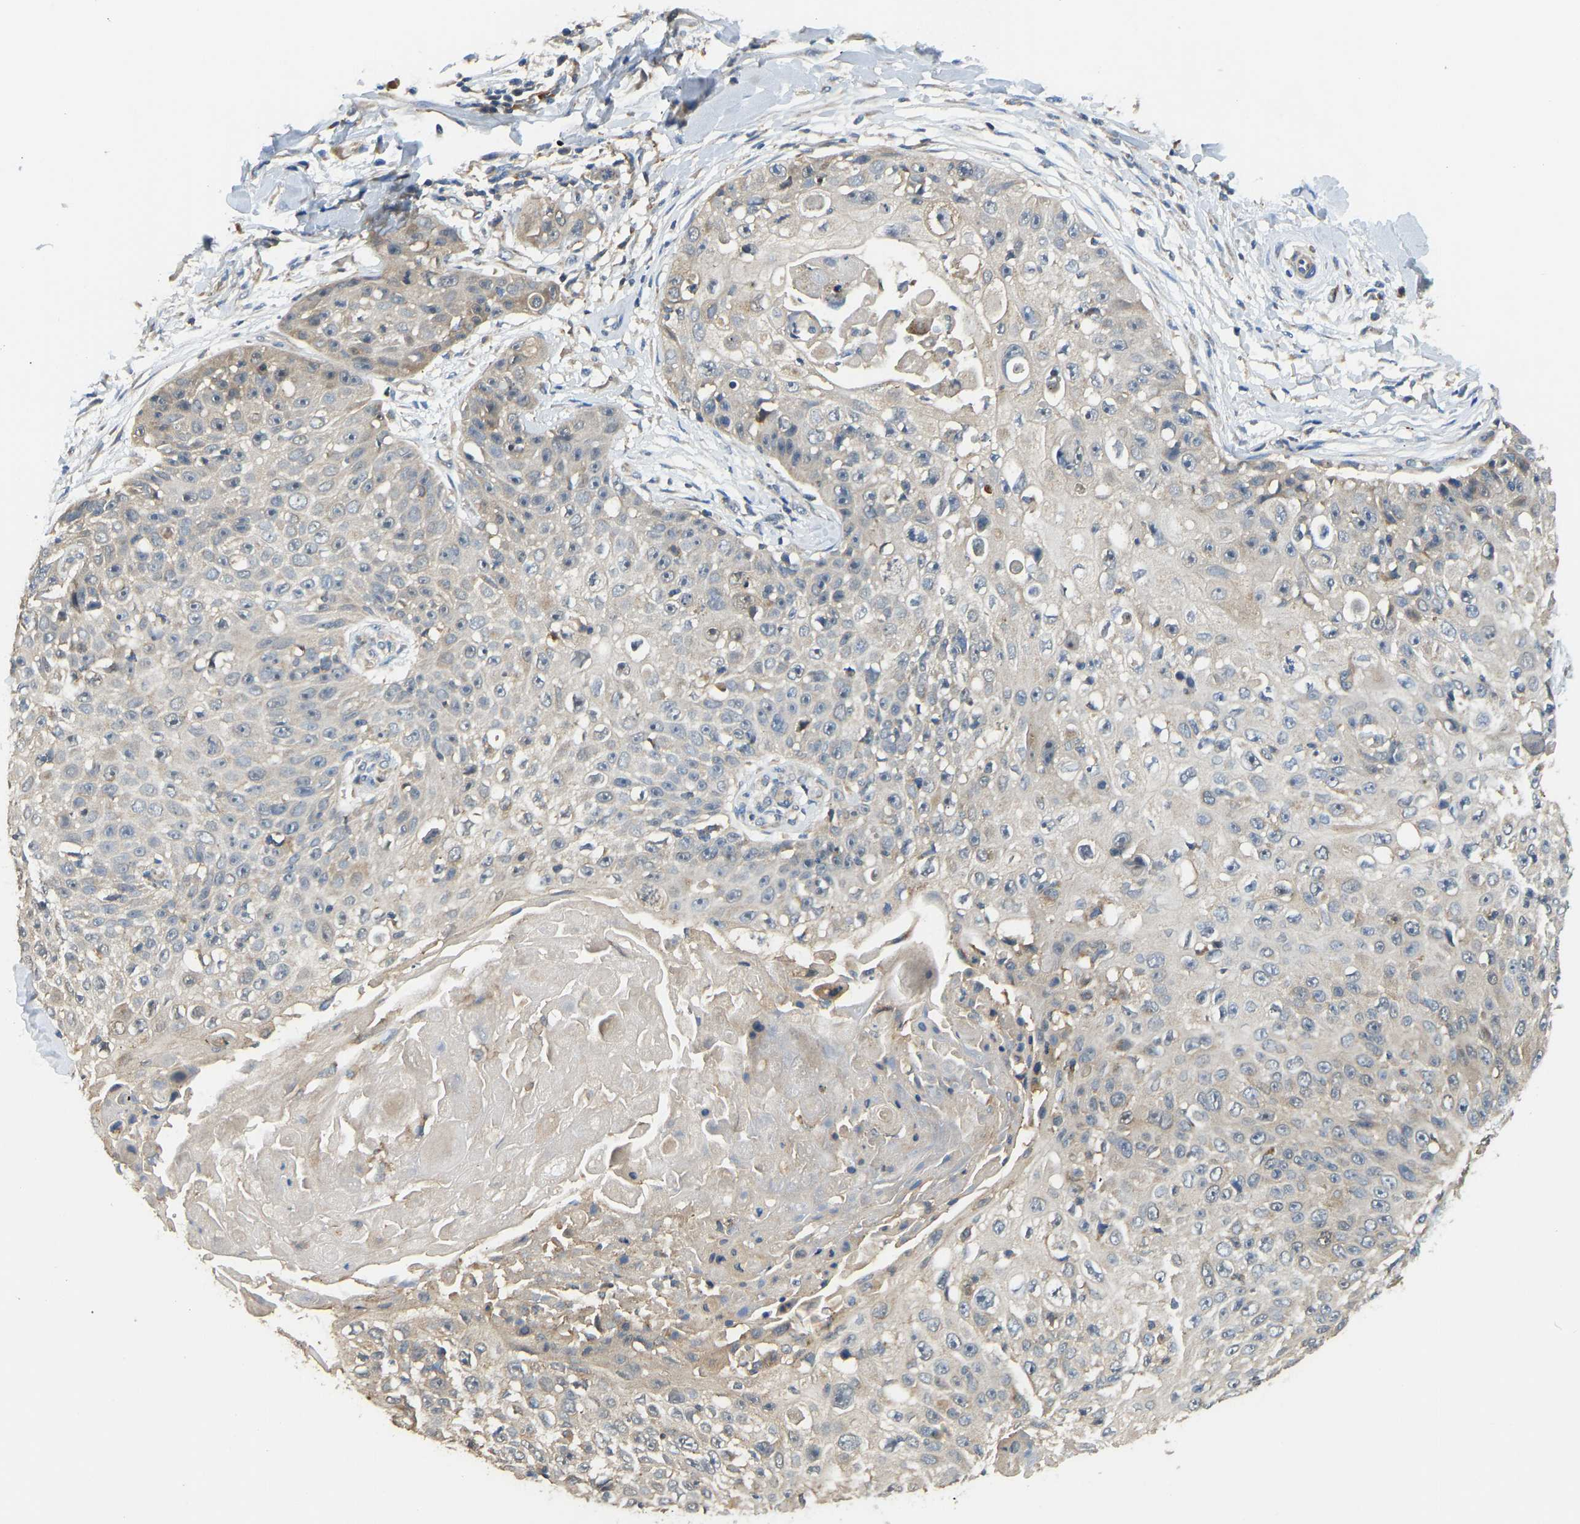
{"staining": {"intensity": "weak", "quantity": "<25%", "location": "cytoplasmic/membranous"}, "tissue": "skin cancer", "cell_type": "Tumor cells", "image_type": "cancer", "snomed": [{"axis": "morphology", "description": "Squamous cell carcinoma, NOS"}, {"axis": "topography", "description": "Skin"}], "caption": "Immunohistochemistry histopathology image of neoplastic tissue: human skin cancer stained with DAB exhibits no significant protein positivity in tumor cells.", "gene": "RBP1", "patient": {"sex": "male", "age": 86}}